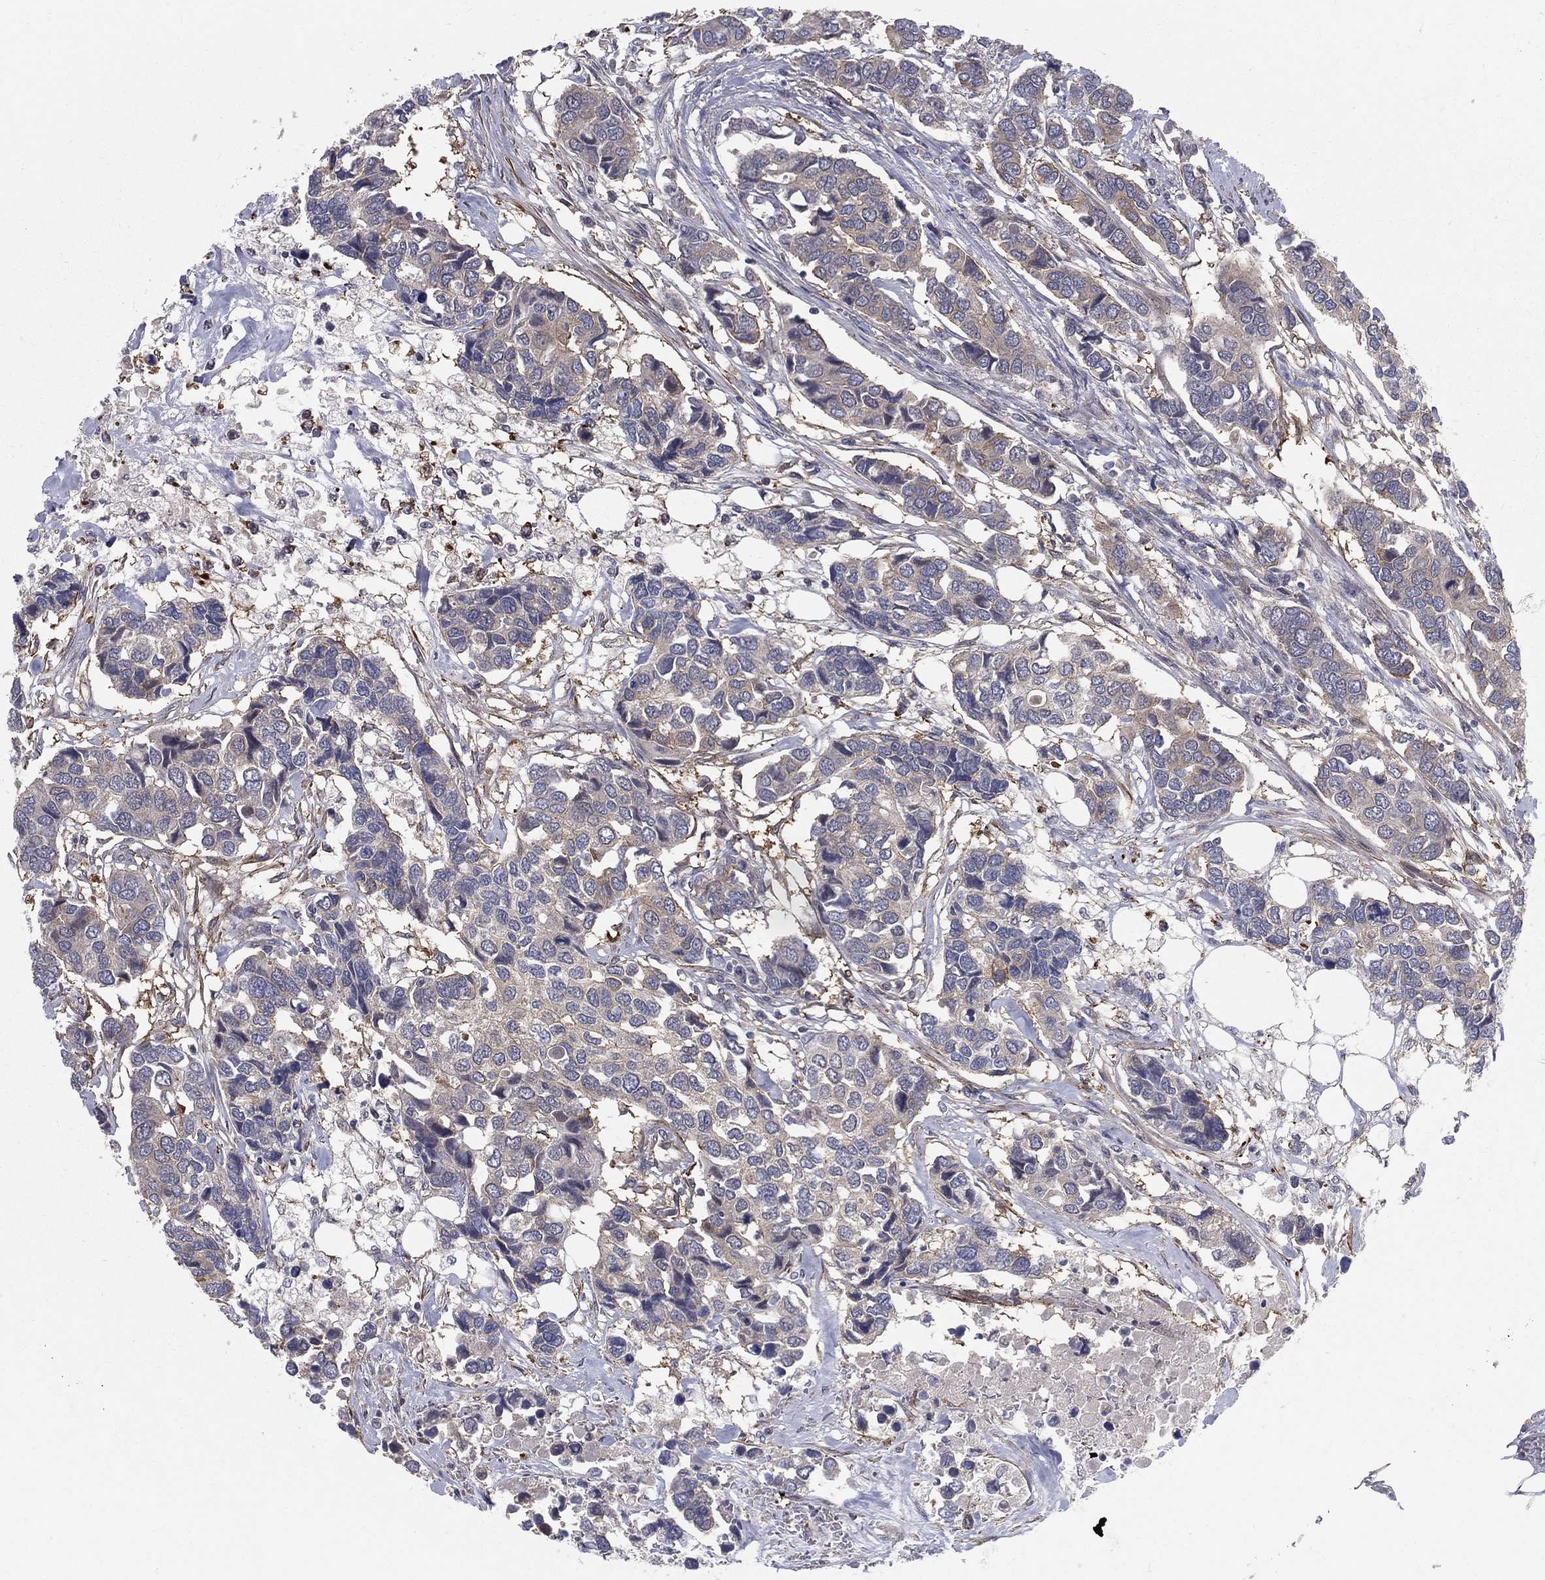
{"staining": {"intensity": "negative", "quantity": "none", "location": "none"}, "tissue": "breast cancer", "cell_type": "Tumor cells", "image_type": "cancer", "snomed": [{"axis": "morphology", "description": "Duct carcinoma"}, {"axis": "topography", "description": "Breast"}], "caption": "Image shows no significant protein positivity in tumor cells of breast intraductal carcinoma.", "gene": "POMZP3", "patient": {"sex": "female", "age": 83}}